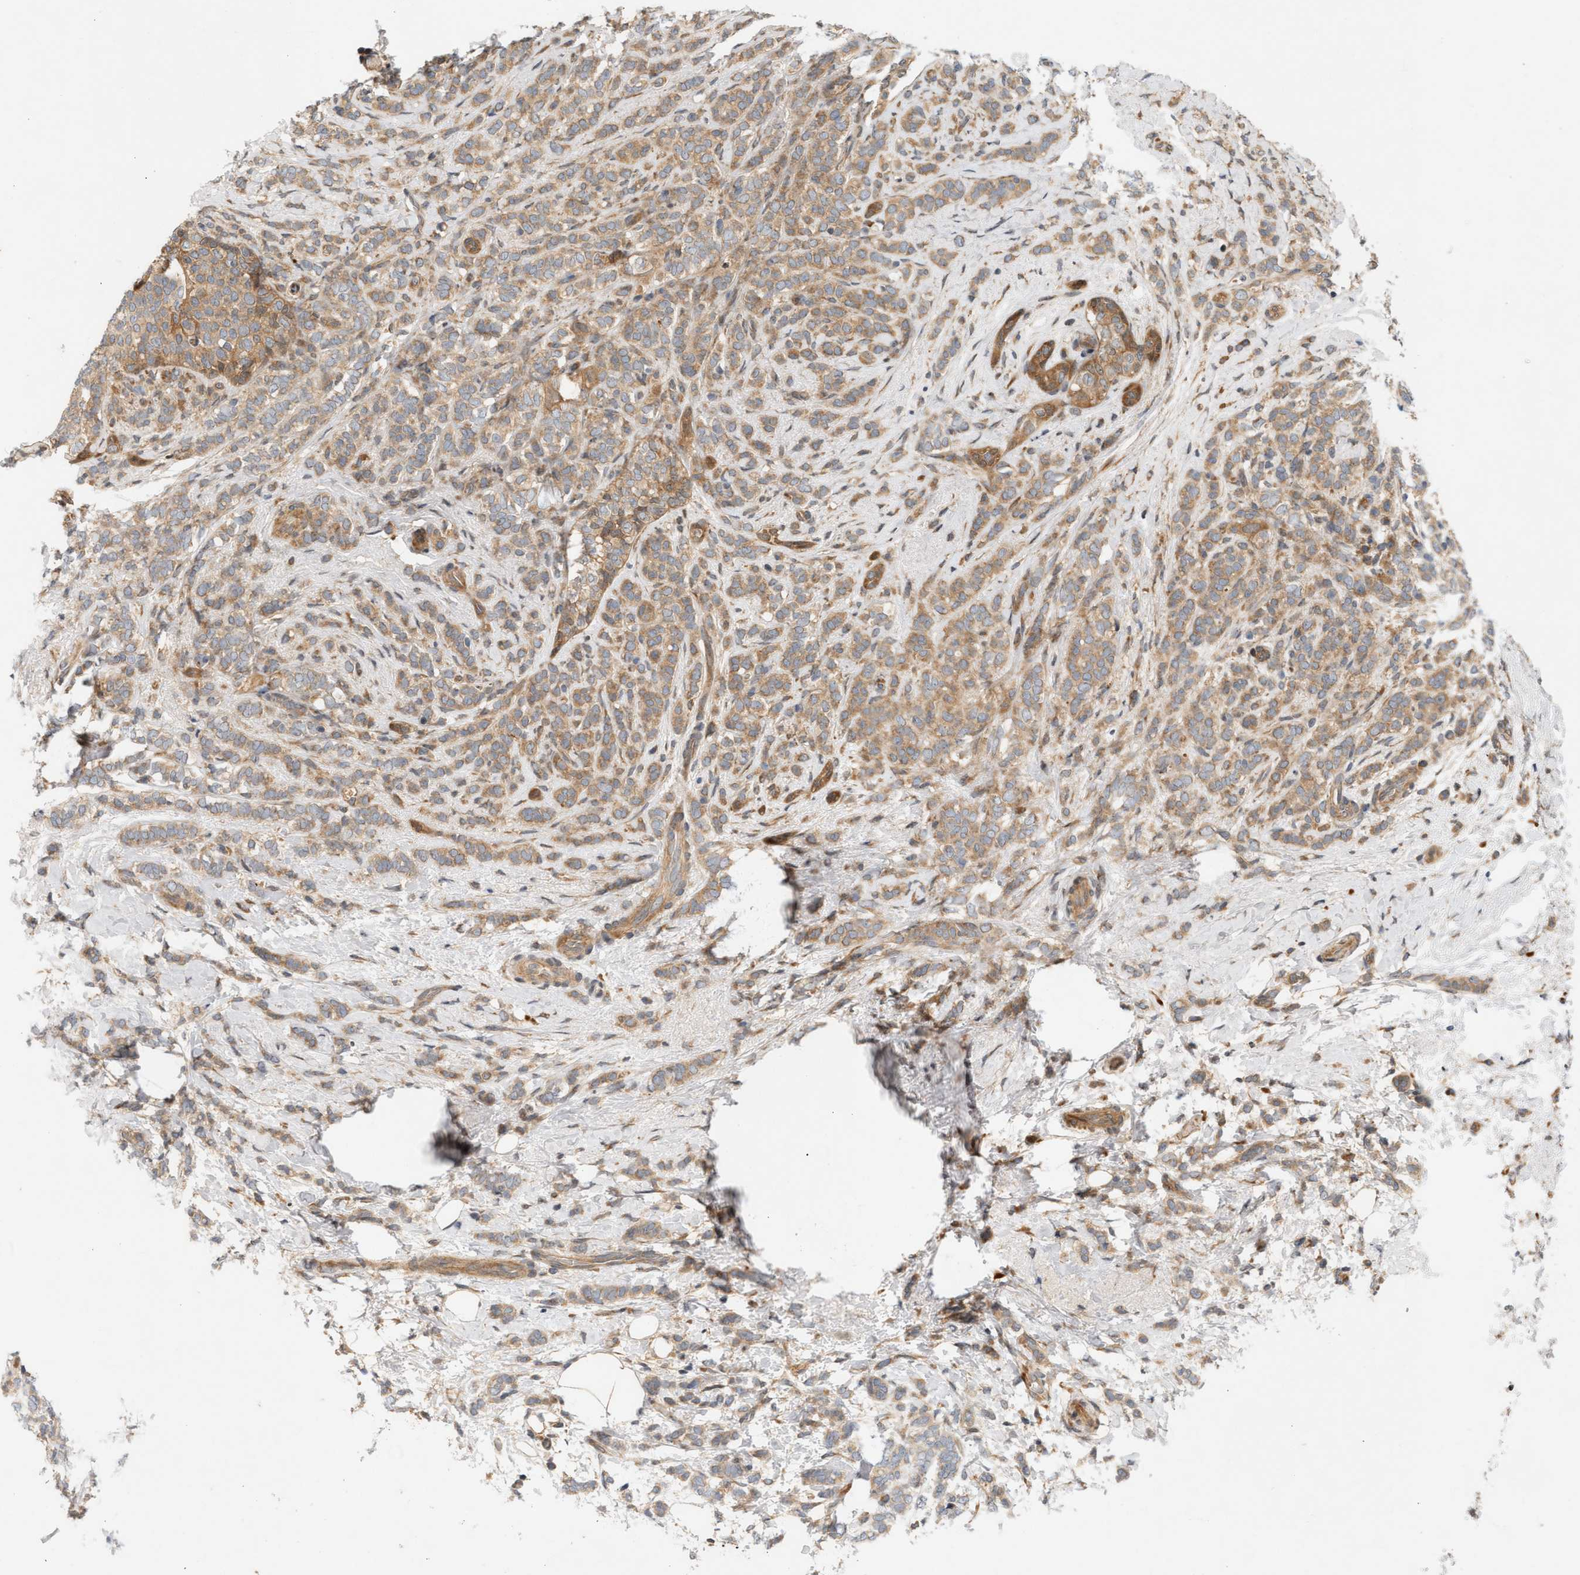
{"staining": {"intensity": "weak", "quantity": ">75%", "location": "cytoplasmic/membranous"}, "tissue": "breast cancer", "cell_type": "Tumor cells", "image_type": "cancer", "snomed": [{"axis": "morphology", "description": "Lobular carcinoma"}, {"axis": "topography", "description": "Breast"}], "caption": "Breast cancer (lobular carcinoma) stained with a brown dye shows weak cytoplasmic/membranous positive staining in about >75% of tumor cells.", "gene": "BAHCC1", "patient": {"sex": "female", "age": 50}}